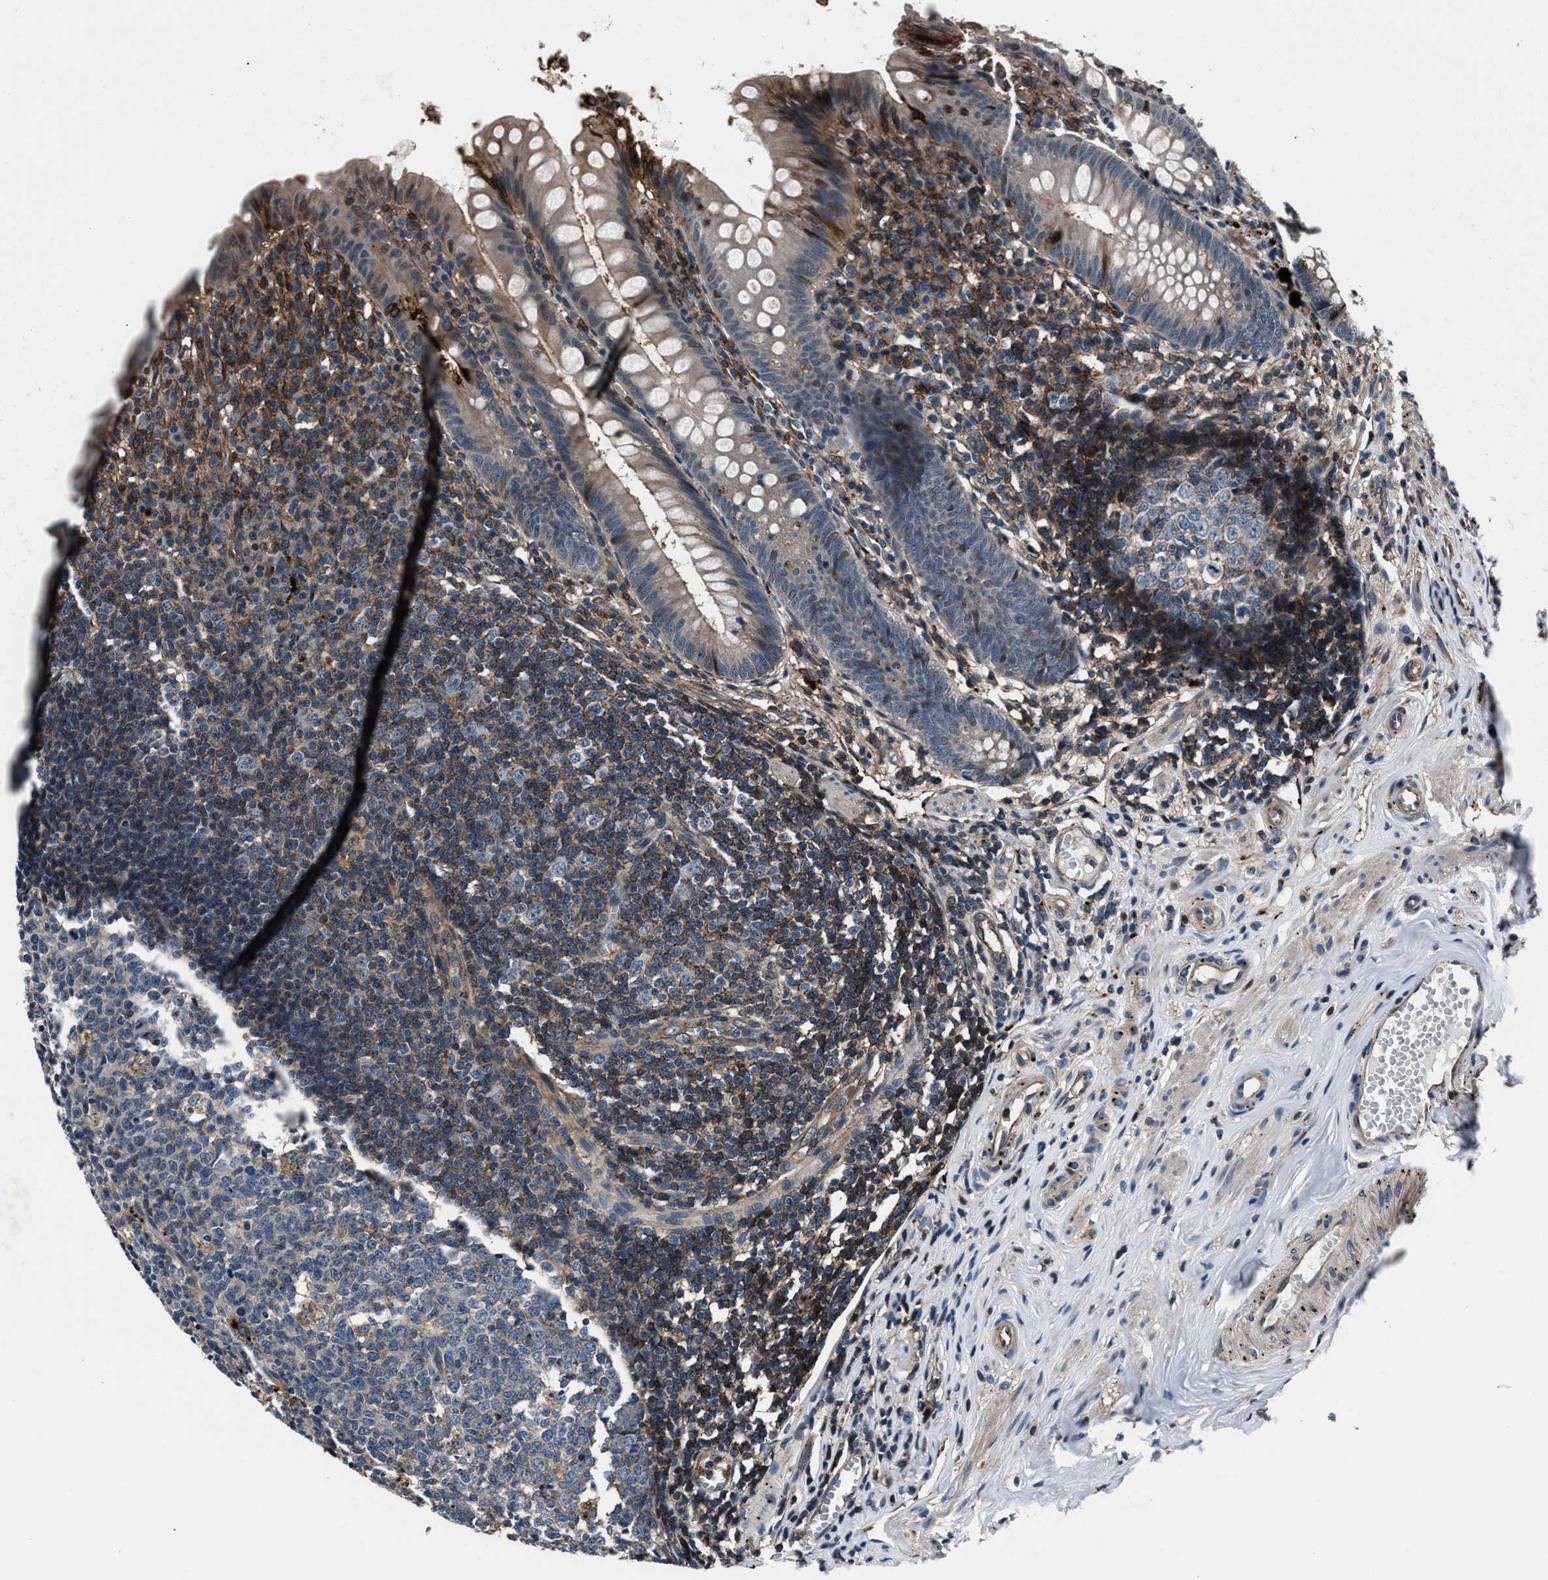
{"staining": {"intensity": "moderate", "quantity": "<25%", "location": "cytoplasmic/membranous"}, "tissue": "appendix", "cell_type": "Glandular cells", "image_type": "normal", "snomed": [{"axis": "morphology", "description": "Normal tissue, NOS"}, {"axis": "topography", "description": "Appendix"}], "caption": "Immunohistochemical staining of unremarkable appendix exhibits low levels of moderate cytoplasmic/membranous staining in about <25% of glandular cells.", "gene": "MFSD11", "patient": {"sex": "male", "age": 56}}